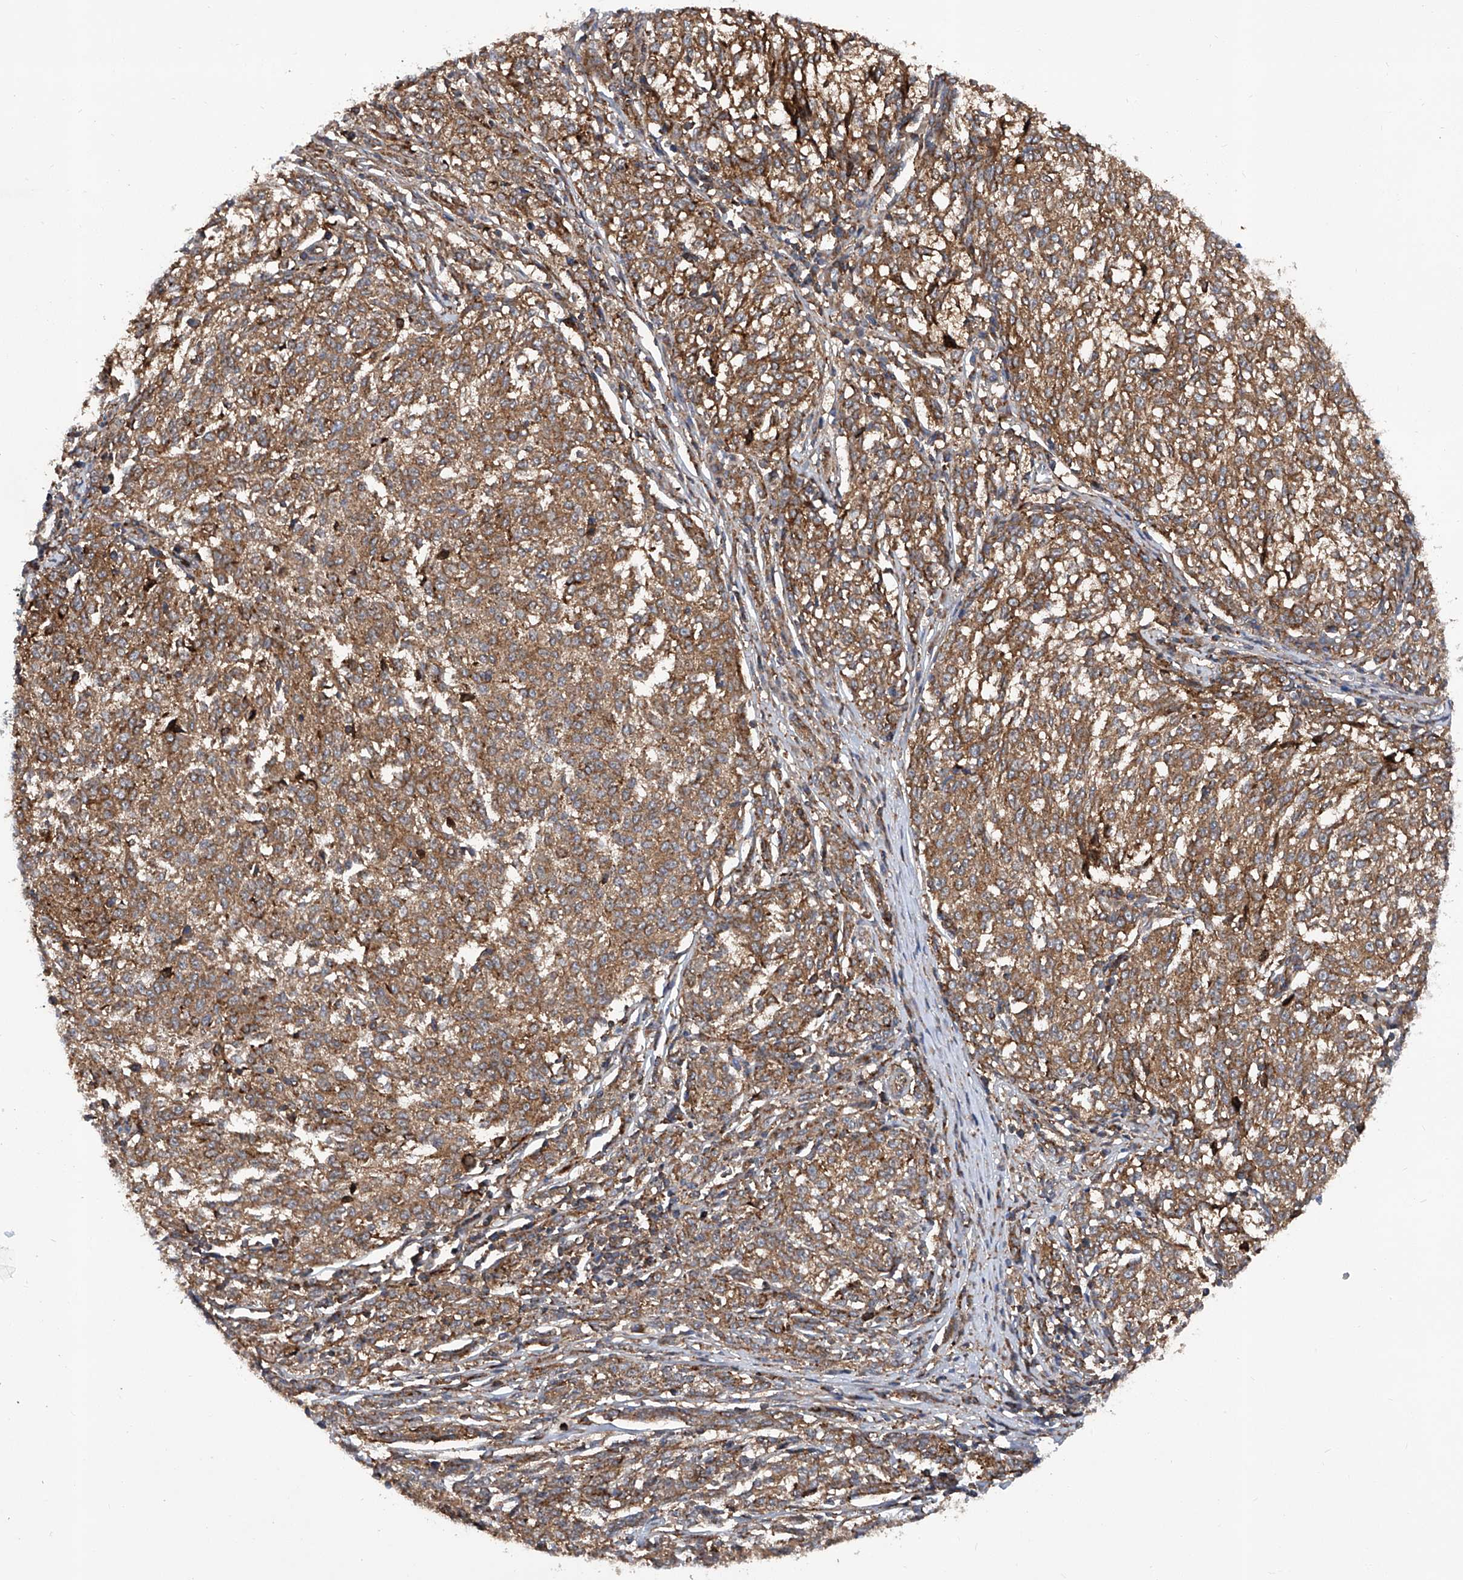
{"staining": {"intensity": "moderate", "quantity": ">75%", "location": "cytoplasmic/membranous"}, "tissue": "melanoma", "cell_type": "Tumor cells", "image_type": "cancer", "snomed": [{"axis": "morphology", "description": "Malignant melanoma, NOS"}, {"axis": "topography", "description": "Skin"}], "caption": "Malignant melanoma stained with DAB (3,3'-diaminobenzidine) IHC displays medium levels of moderate cytoplasmic/membranous staining in about >75% of tumor cells.", "gene": "SMAP1", "patient": {"sex": "female", "age": 72}}